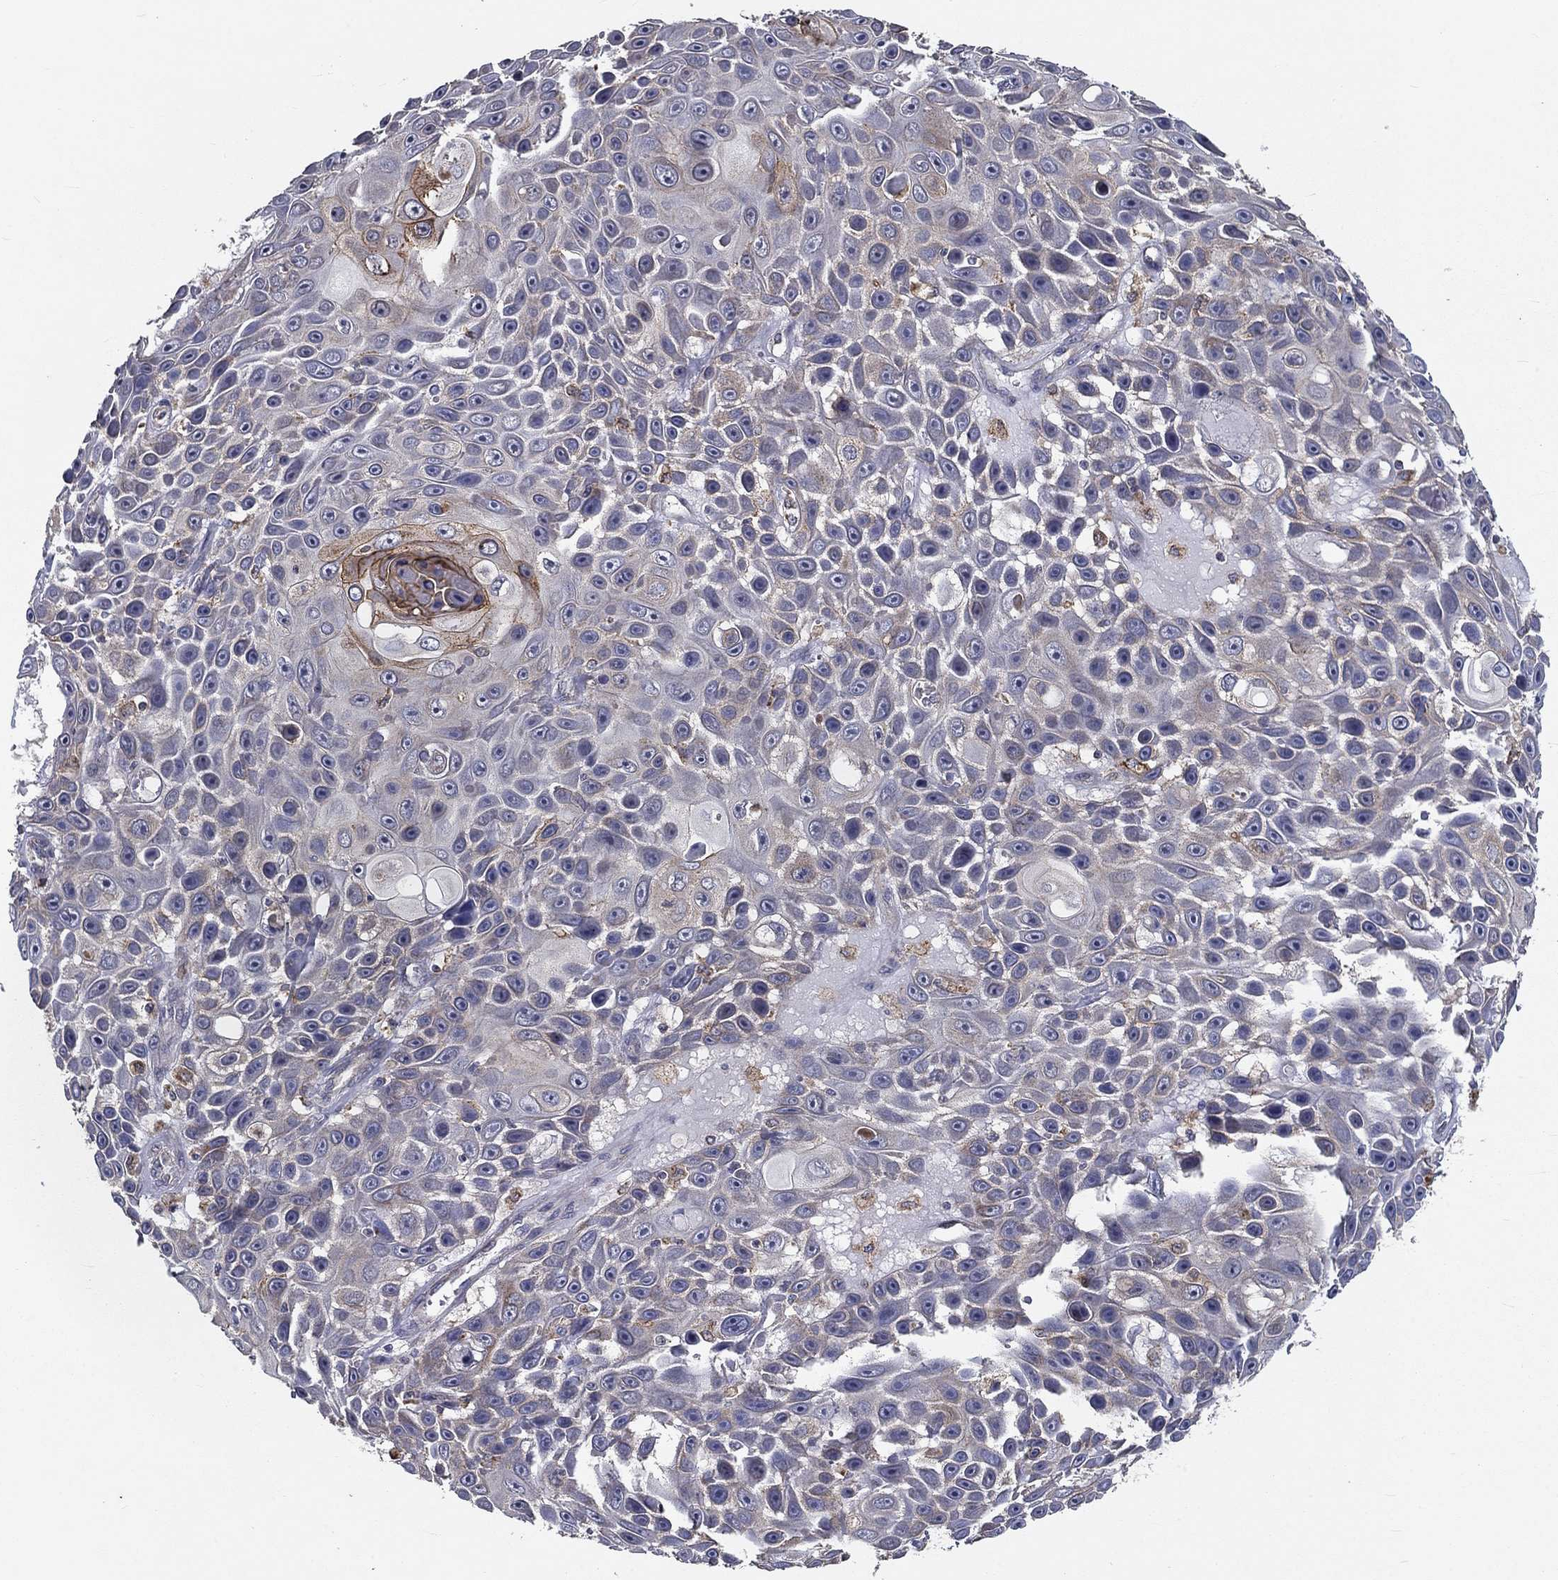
{"staining": {"intensity": "negative", "quantity": "none", "location": "none"}, "tissue": "skin cancer", "cell_type": "Tumor cells", "image_type": "cancer", "snomed": [{"axis": "morphology", "description": "Squamous cell carcinoma, NOS"}, {"axis": "topography", "description": "Skin"}], "caption": "DAB (3,3'-diaminobenzidine) immunohistochemical staining of squamous cell carcinoma (skin) demonstrates no significant staining in tumor cells.", "gene": "ALDH4A1", "patient": {"sex": "male", "age": 82}}